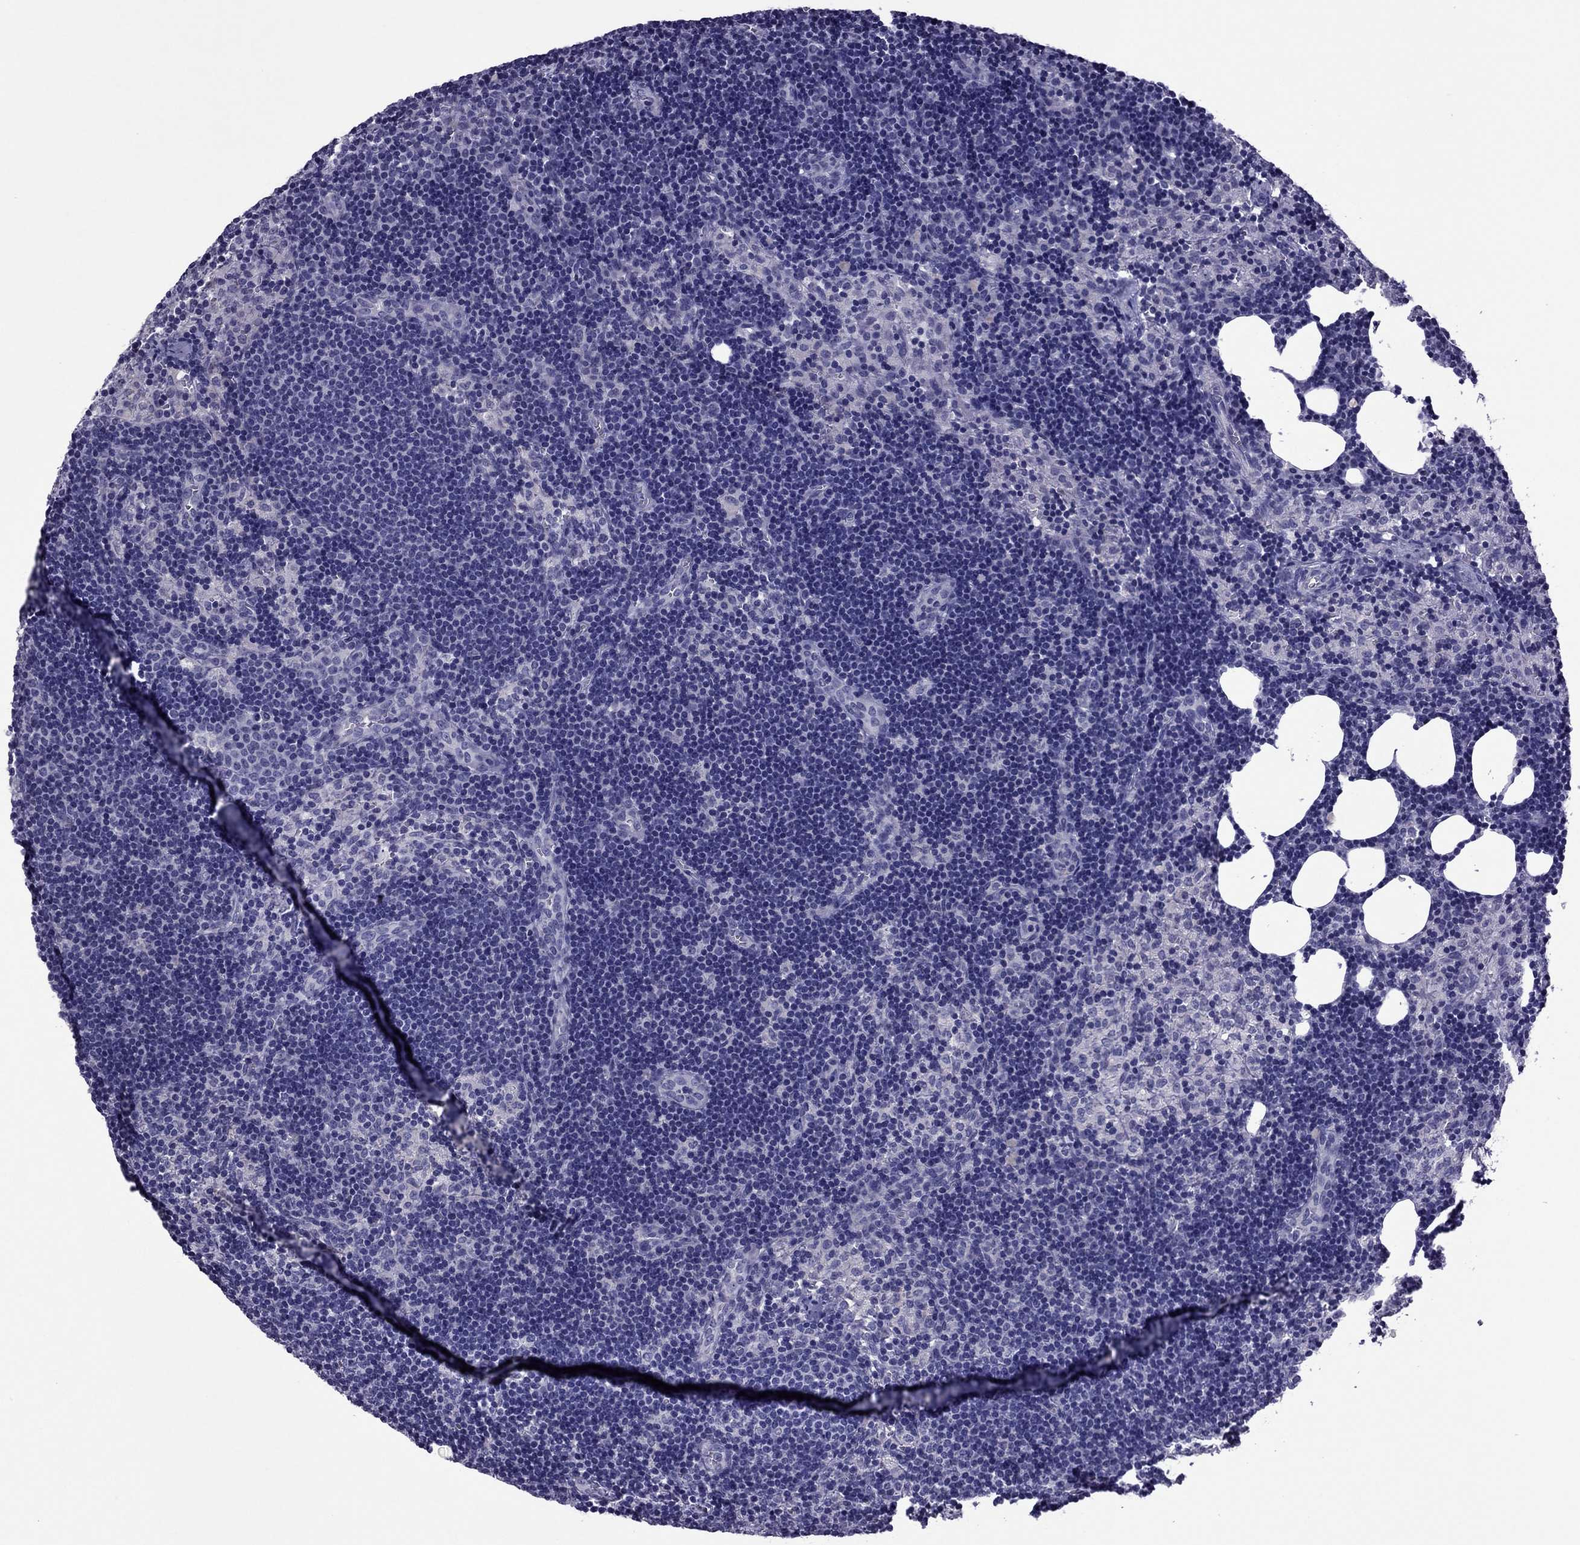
{"staining": {"intensity": "negative", "quantity": "none", "location": "none"}, "tissue": "lymph node", "cell_type": "Germinal center cells", "image_type": "normal", "snomed": [{"axis": "morphology", "description": "Normal tissue, NOS"}, {"axis": "topography", "description": "Lymph node"}], "caption": "IHC of benign human lymph node shows no expression in germinal center cells. (DAB IHC, high magnification).", "gene": "SLC16A8", "patient": {"sex": "female", "age": 52}}